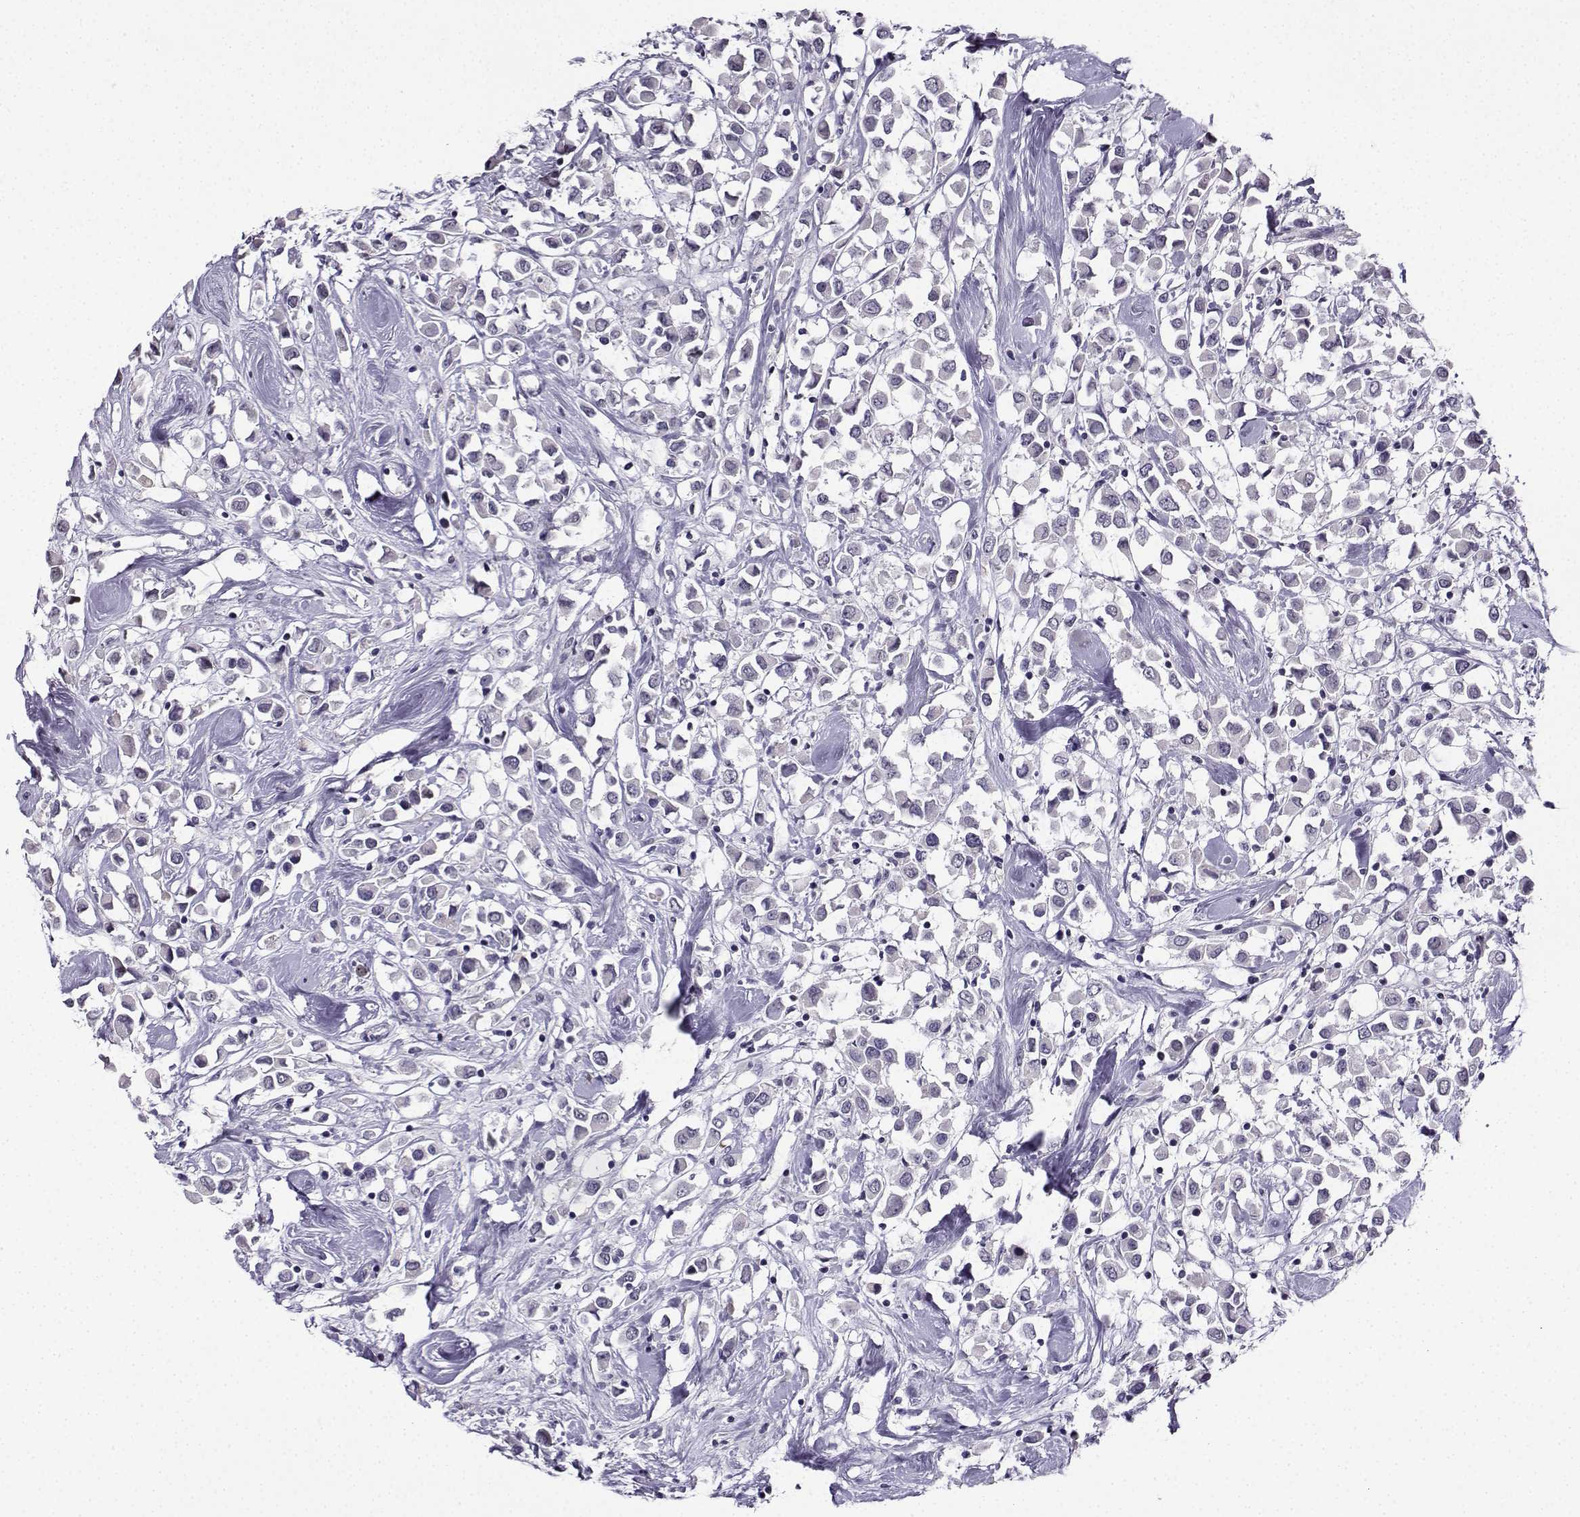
{"staining": {"intensity": "negative", "quantity": "none", "location": "none"}, "tissue": "breast cancer", "cell_type": "Tumor cells", "image_type": "cancer", "snomed": [{"axis": "morphology", "description": "Duct carcinoma"}, {"axis": "topography", "description": "Breast"}], "caption": "A high-resolution image shows immunohistochemistry staining of breast intraductal carcinoma, which displays no significant positivity in tumor cells.", "gene": "LRFN2", "patient": {"sex": "female", "age": 61}}